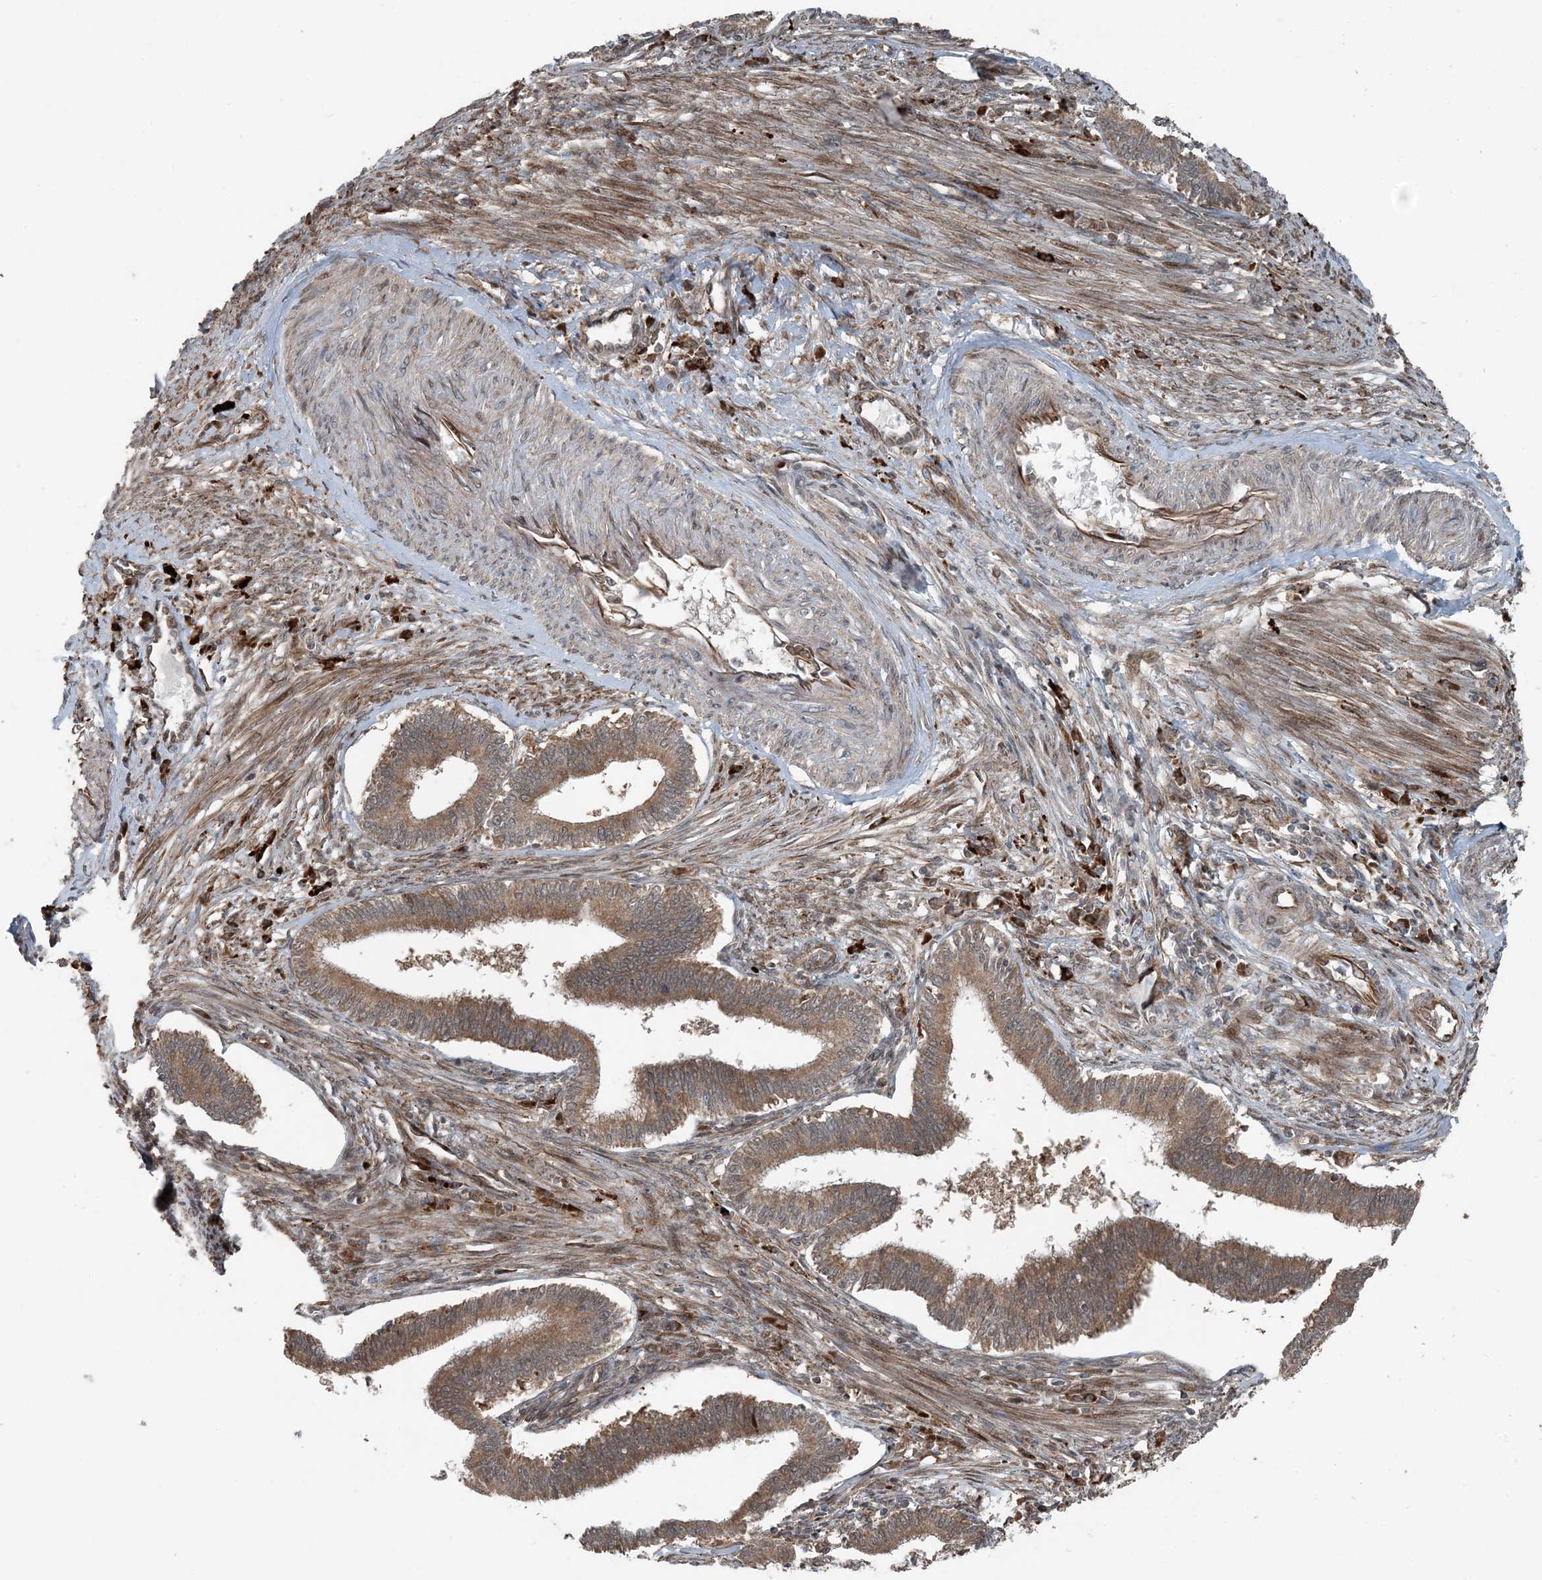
{"staining": {"intensity": "moderate", "quantity": ">75%", "location": "cytoplasmic/membranous"}, "tissue": "cervical cancer", "cell_type": "Tumor cells", "image_type": "cancer", "snomed": [{"axis": "morphology", "description": "Adenocarcinoma, NOS"}, {"axis": "topography", "description": "Cervix"}], "caption": "IHC photomicrograph of neoplastic tissue: cervical adenocarcinoma stained using immunohistochemistry displays medium levels of moderate protein expression localized specifically in the cytoplasmic/membranous of tumor cells, appearing as a cytoplasmic/membranous brown color.", "gene": "EDEM2", "patient": {"sex": "female", "age": 36}}